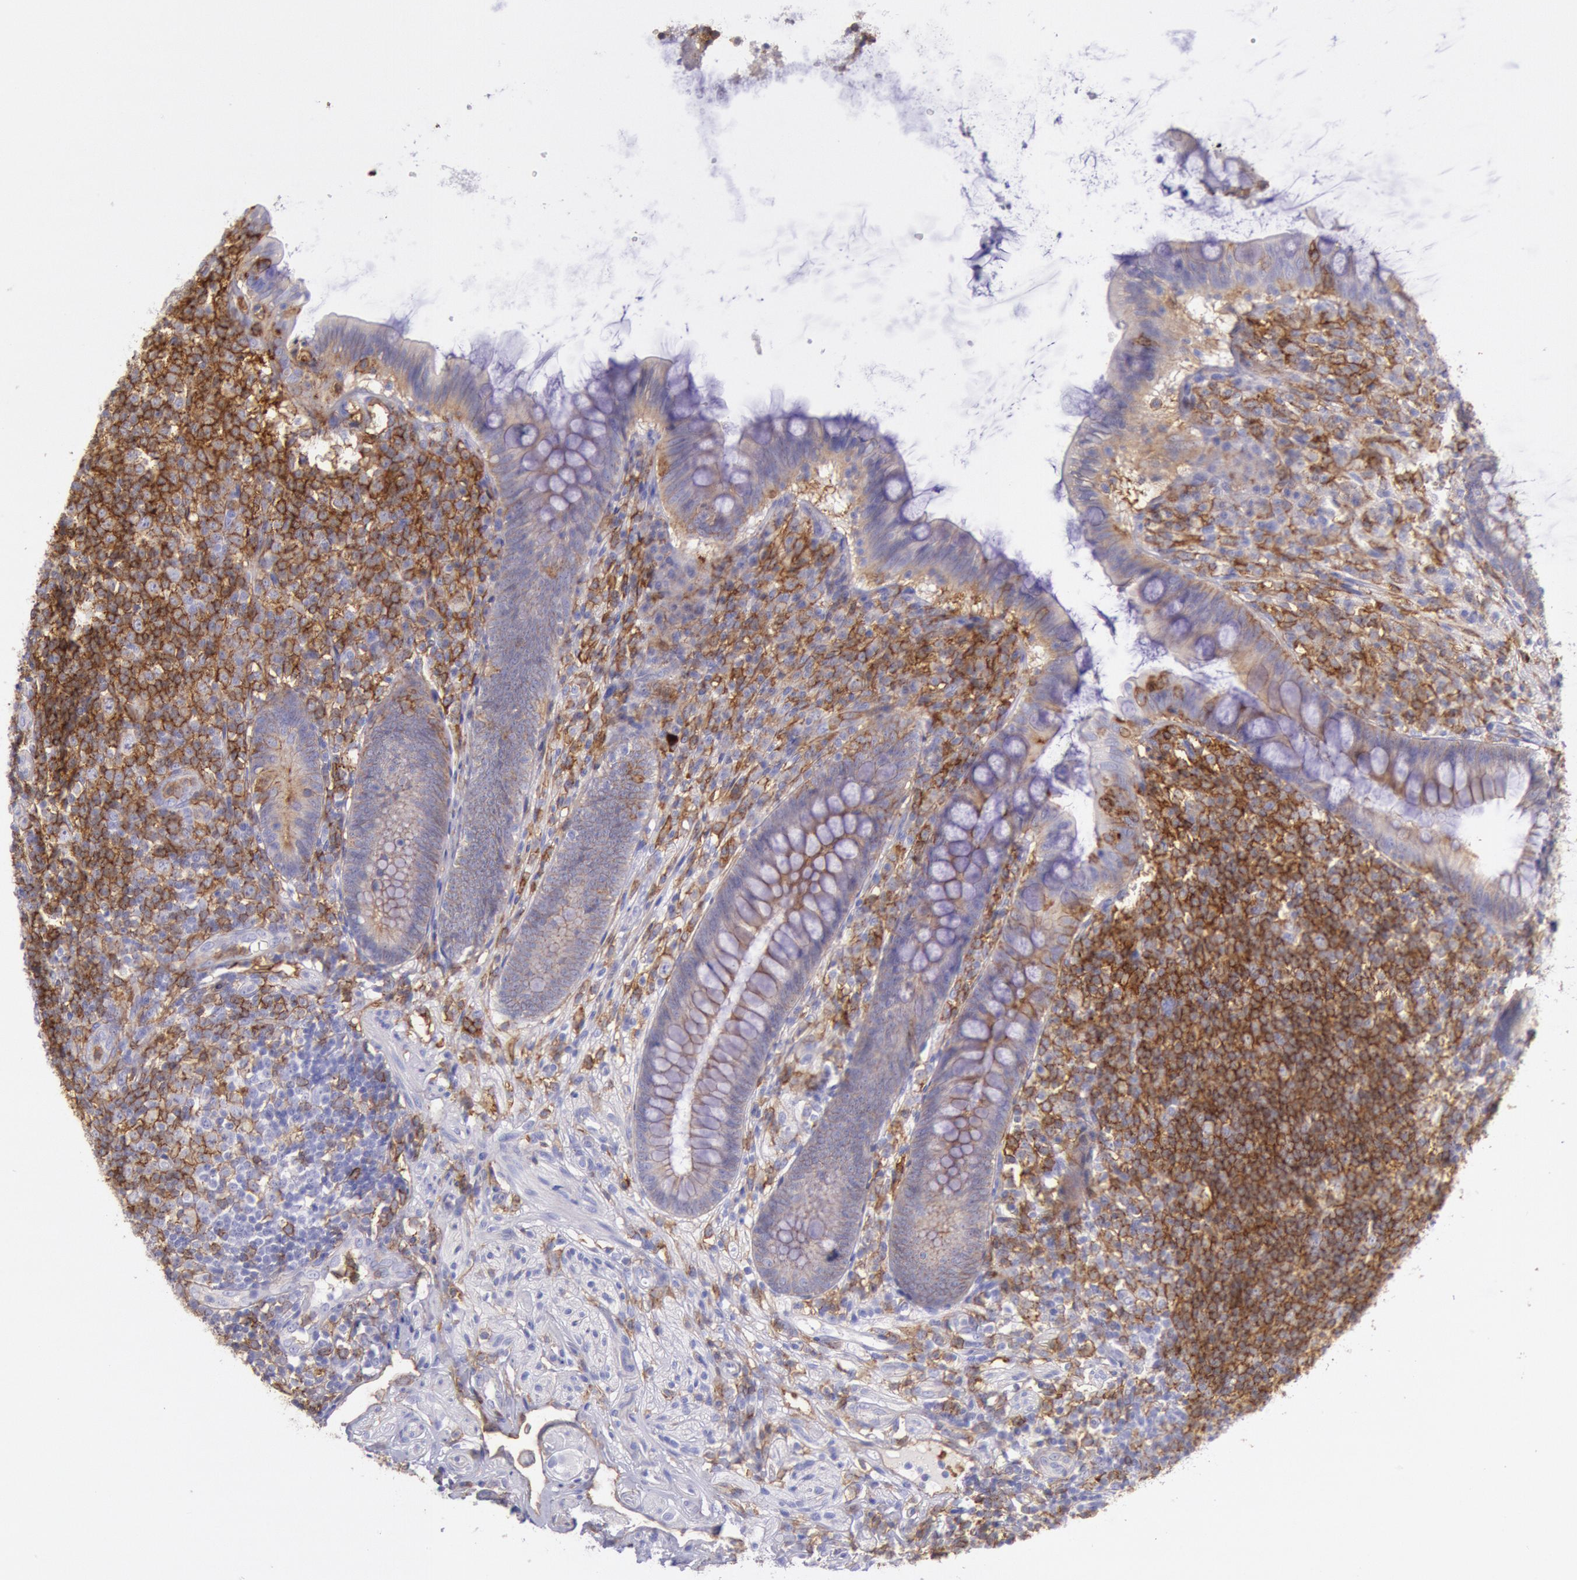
{"staining": {"intensity": "weak", "quantity": "<25%", "location": "cytoplasmic/membranous"}, "tissue": "appendix", "cell_type": "Glandular cells", "image_type": "normal", "snomed": [{"axis": "morphology", "description": "Normal tissue, NOS"}, {"axis": "topography", "description": "Appendix"}], "caption": "A high-resolution micrograph shows immunohistochemistry (IHC) staining of benign appendix, which shows no significant positivity in glandular cells.", "gene": "LYN", "patient": {"sex": "female", "age": 66}}